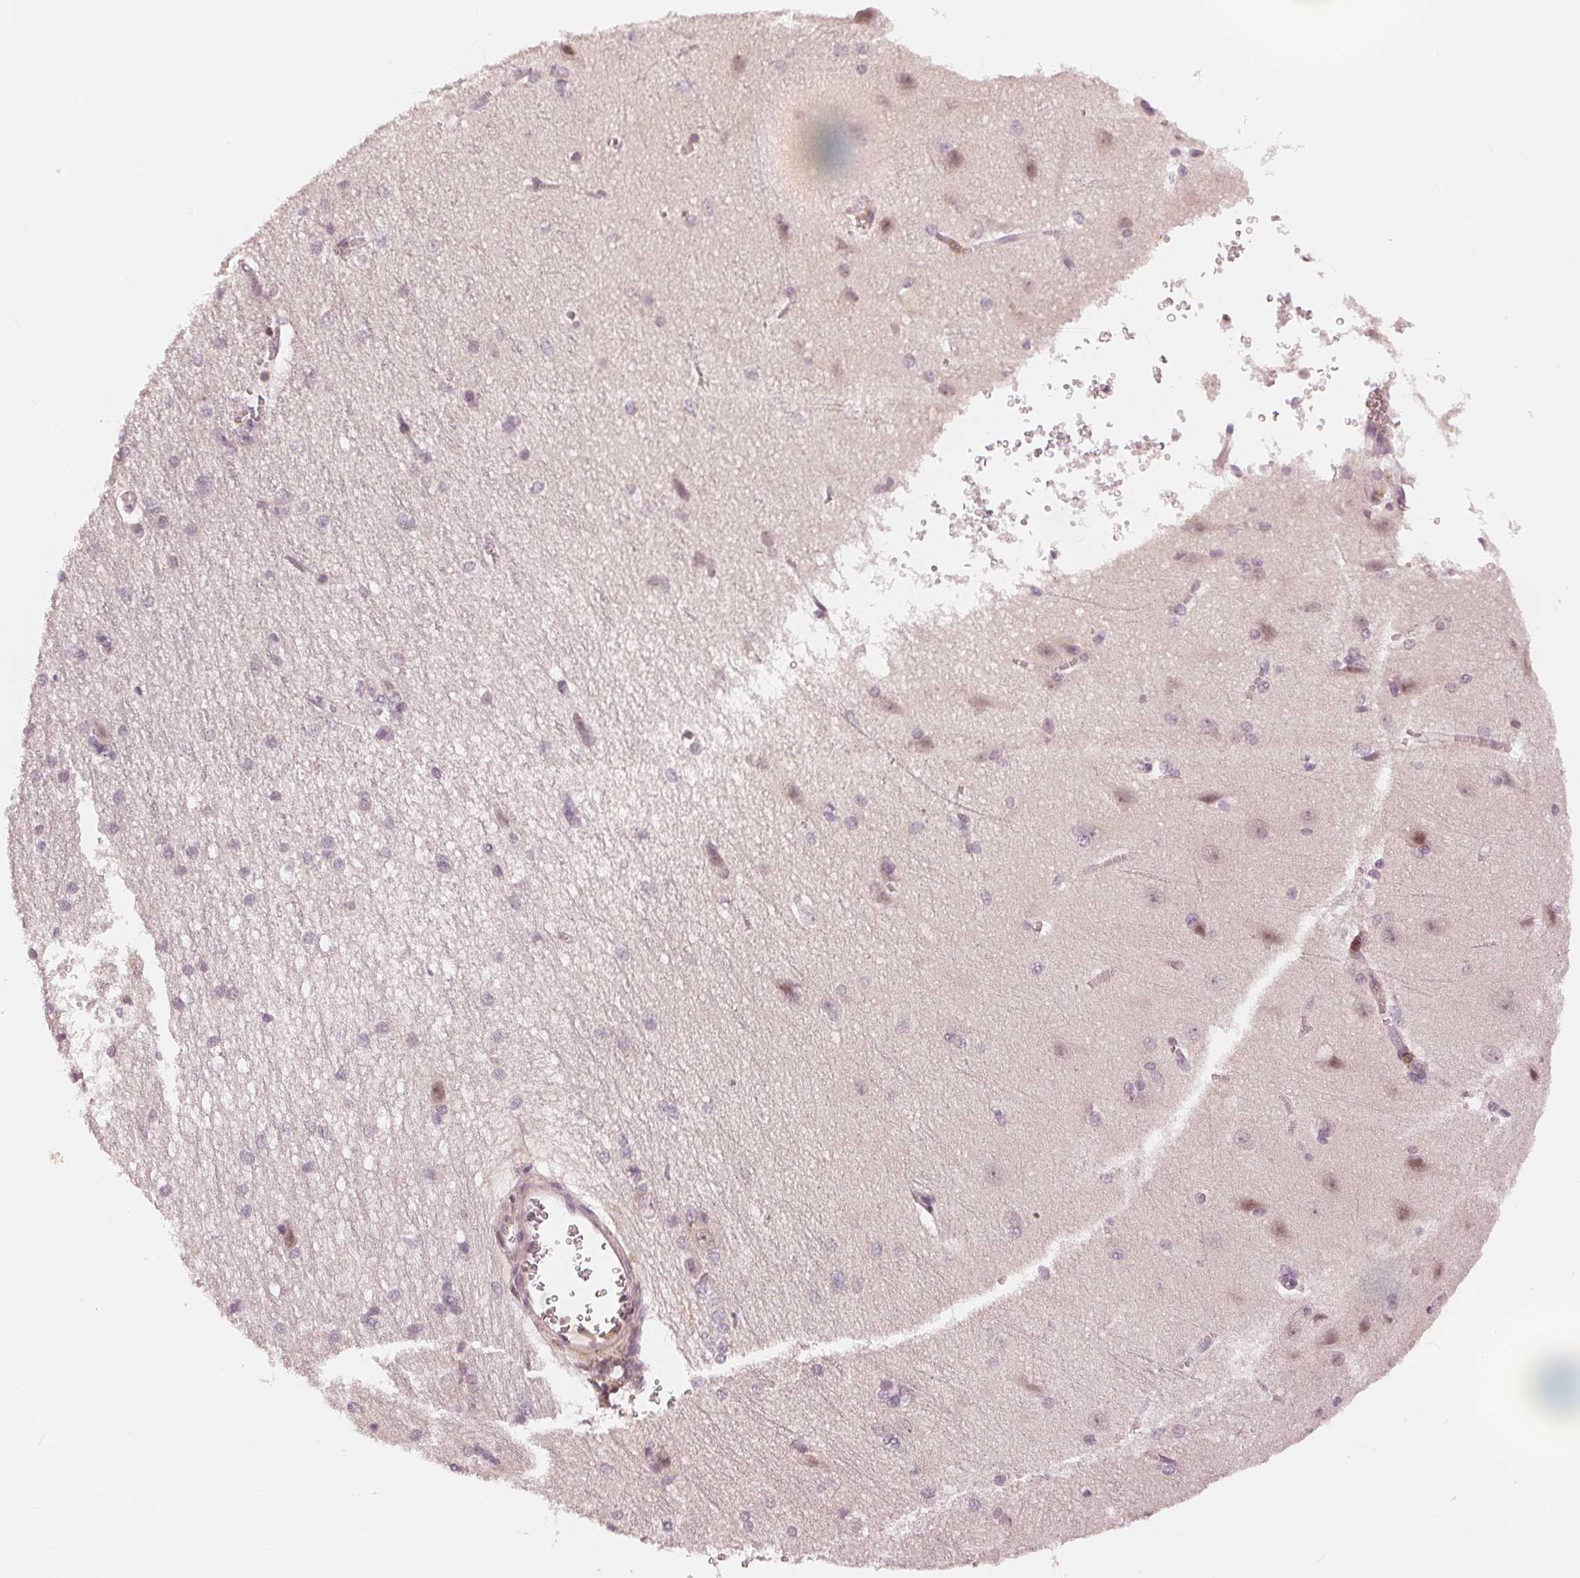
{"staining": {"intensity": "negative", "quantity": "none", "location": "none"}, "tissue": "cerebral cortex", "cell_type": "Endothelial cells", "image_type": "normal", "snomed": [{"axis": "morphology", "description": "Normal tissue, NOS"}, {"axis": "topography", "description": "Cerebral cortex"}], "caption": "This is an immunohistochemistry (IHC) histopathology image of benign human cerebral cortex. There is no expression in endothelial cells.", "gene": "SLC34A1", "patient": {"sex": "male", "age": 37}}